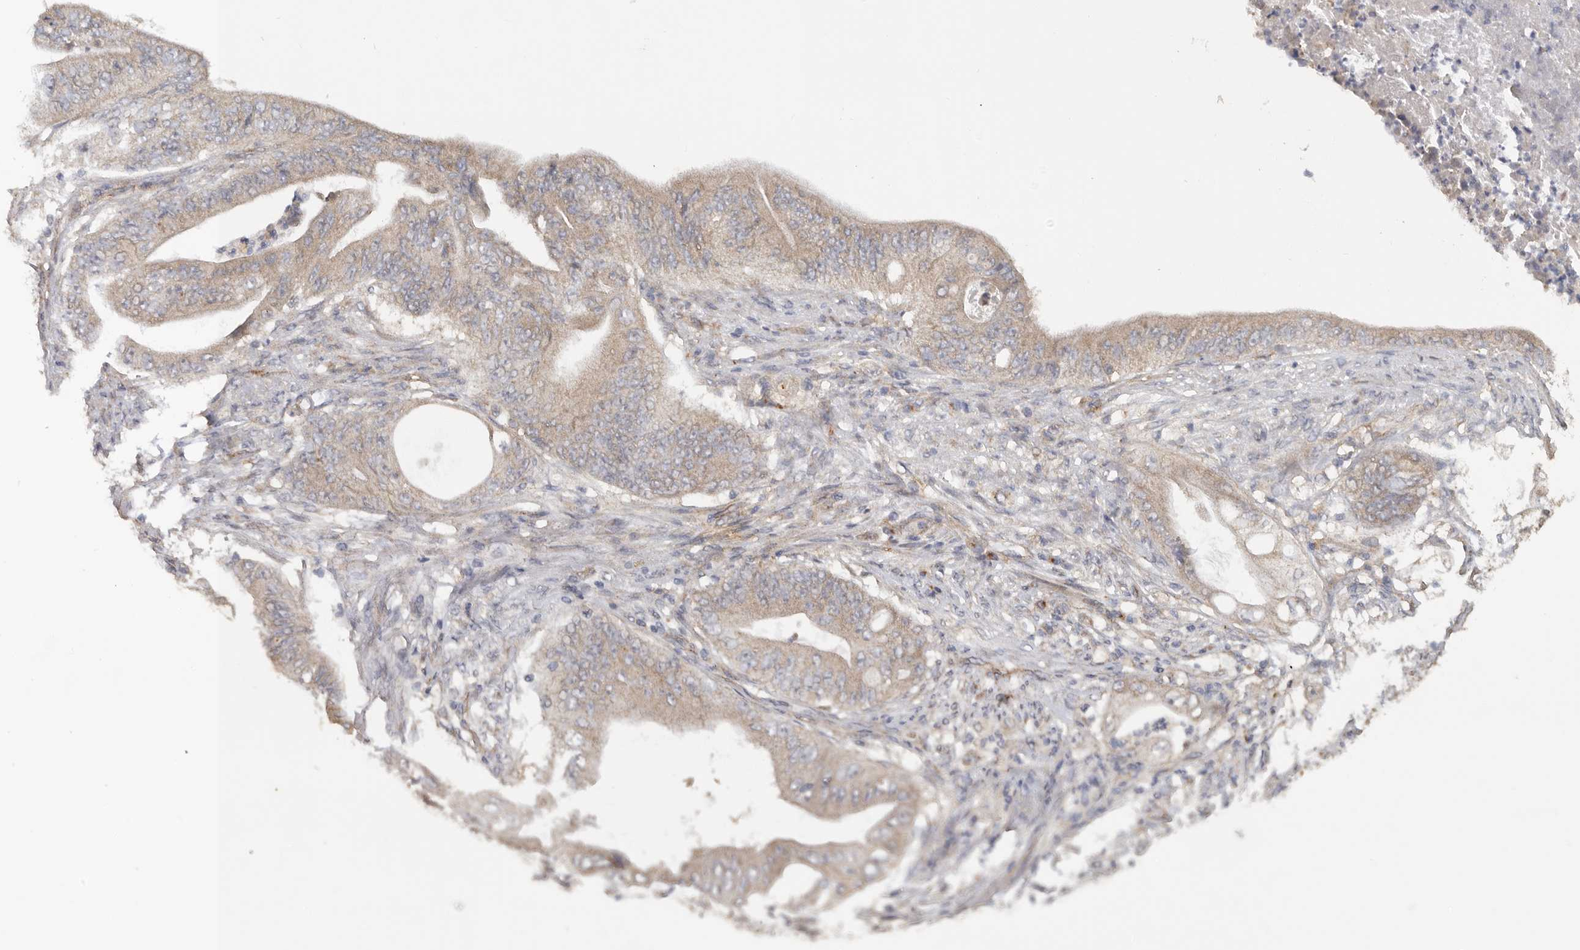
{"staining": {"intensity": "weak", "quantity": ">75%", "location": "cytoplasmic/membranous"}, "tissue": "stomach cancer", "cell_type": "Tumor cells", "image_type": "cancer", "snomed": [{"axis": "morphology", "description": "Adenocarcinoma, NOS"}, {"axis": "topography", "description": "Stomach"}], "caption": "High-magnification brightfield microscopy of stomach cancer stained with DAB (brown) and counterstained with hematoxylin (blue). tumor cells exhibit weak cytoplasmic/membranous expression is seen in about>75% of cells.", "gene": "PODXL2", "patient": {"sex": "female", "age": 73}}